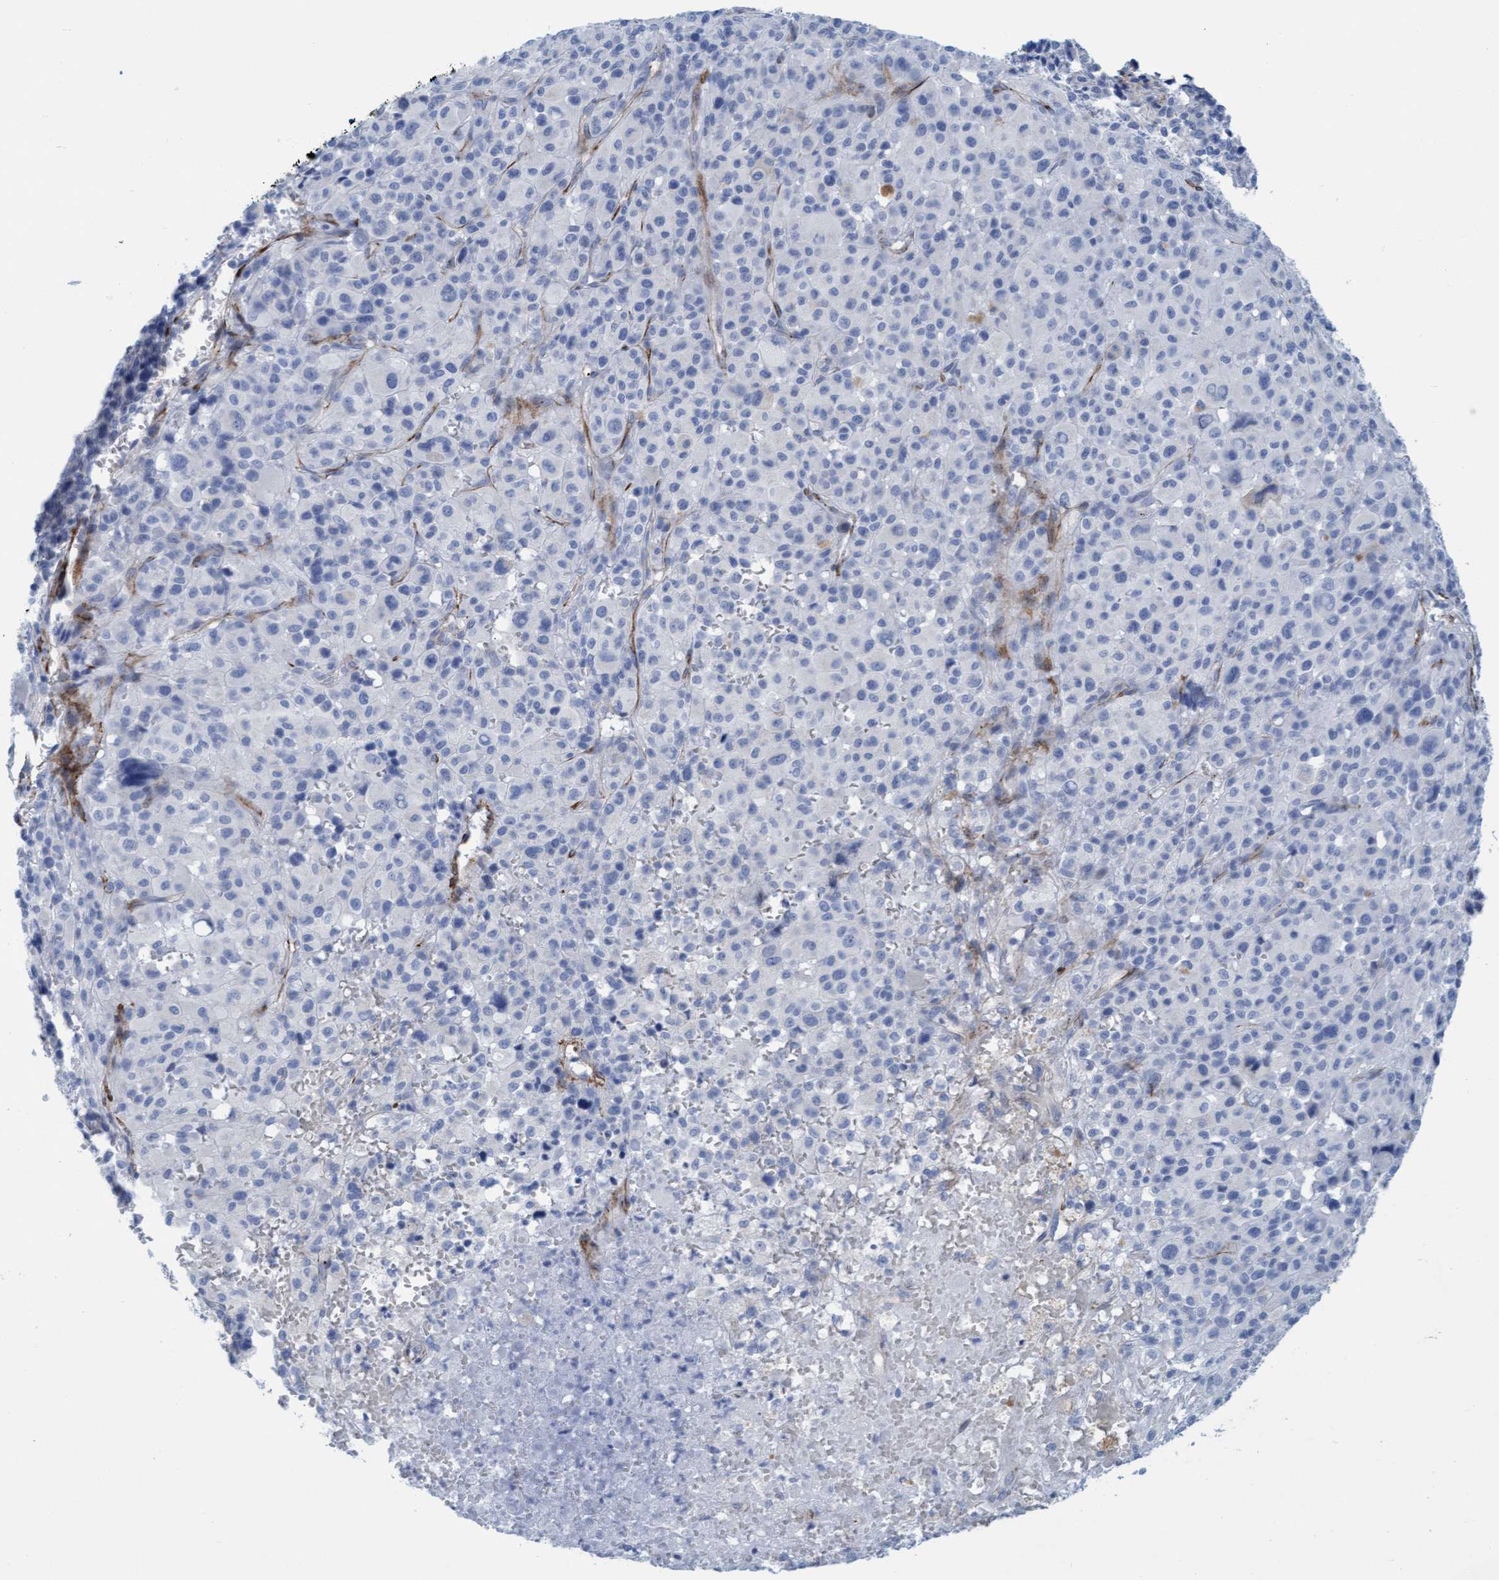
{"staining": {"intensity": "negative", "quantity": "none", "location": "none"}, "tissue": "melanoma", "cell_type": "Tumor cells", "image_type": "cancer", "snomed": [{"axis": "morphology", "description": "Malignant melanoma, Metastatic site"}, {"axis": "topography", "description": "Skin"}], "caption": "Tumor cells are negative for protein expression in human malignant melanoma (metastatic site).", "gene": "MTFR1", "patient": {"sex": "female", "age": 74}}